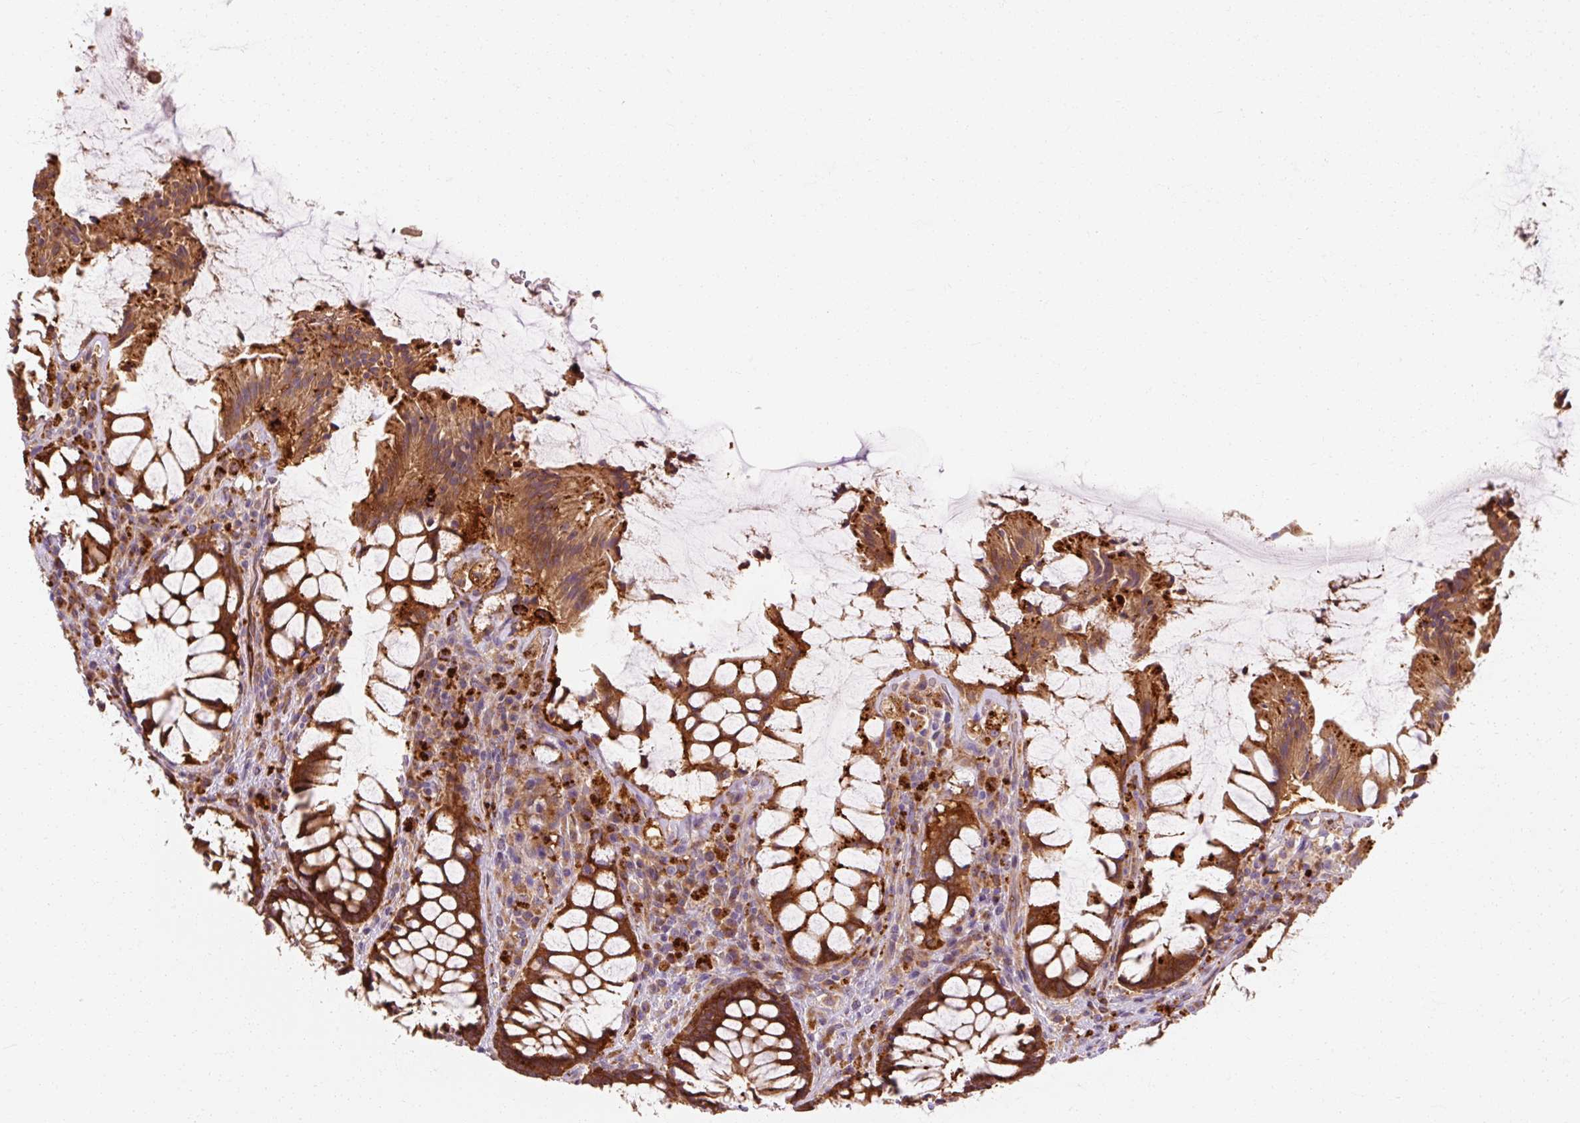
{"staining": {"intensity": "strong", "quantity": ">75%", "location": "cytoplasmic/membranous"}, "tissue": "rectum", "cell_type": "Glandular cells", "image_type": "normal", "snomed": [{"axis": "morphology", "description": "Normal tissue, NOS"}, {"axis": "topography", "description": "Rectum"}], "caption": "IHC of benign rectum demonstrates high levels of strong cytoplasmic/membranous expression in about >75% of glandular cells. (Brightfield microscopy of DAB IHC at high magnification).", "gene": "TBC1D4", "patient": {"sex": "female", "age": 58}}